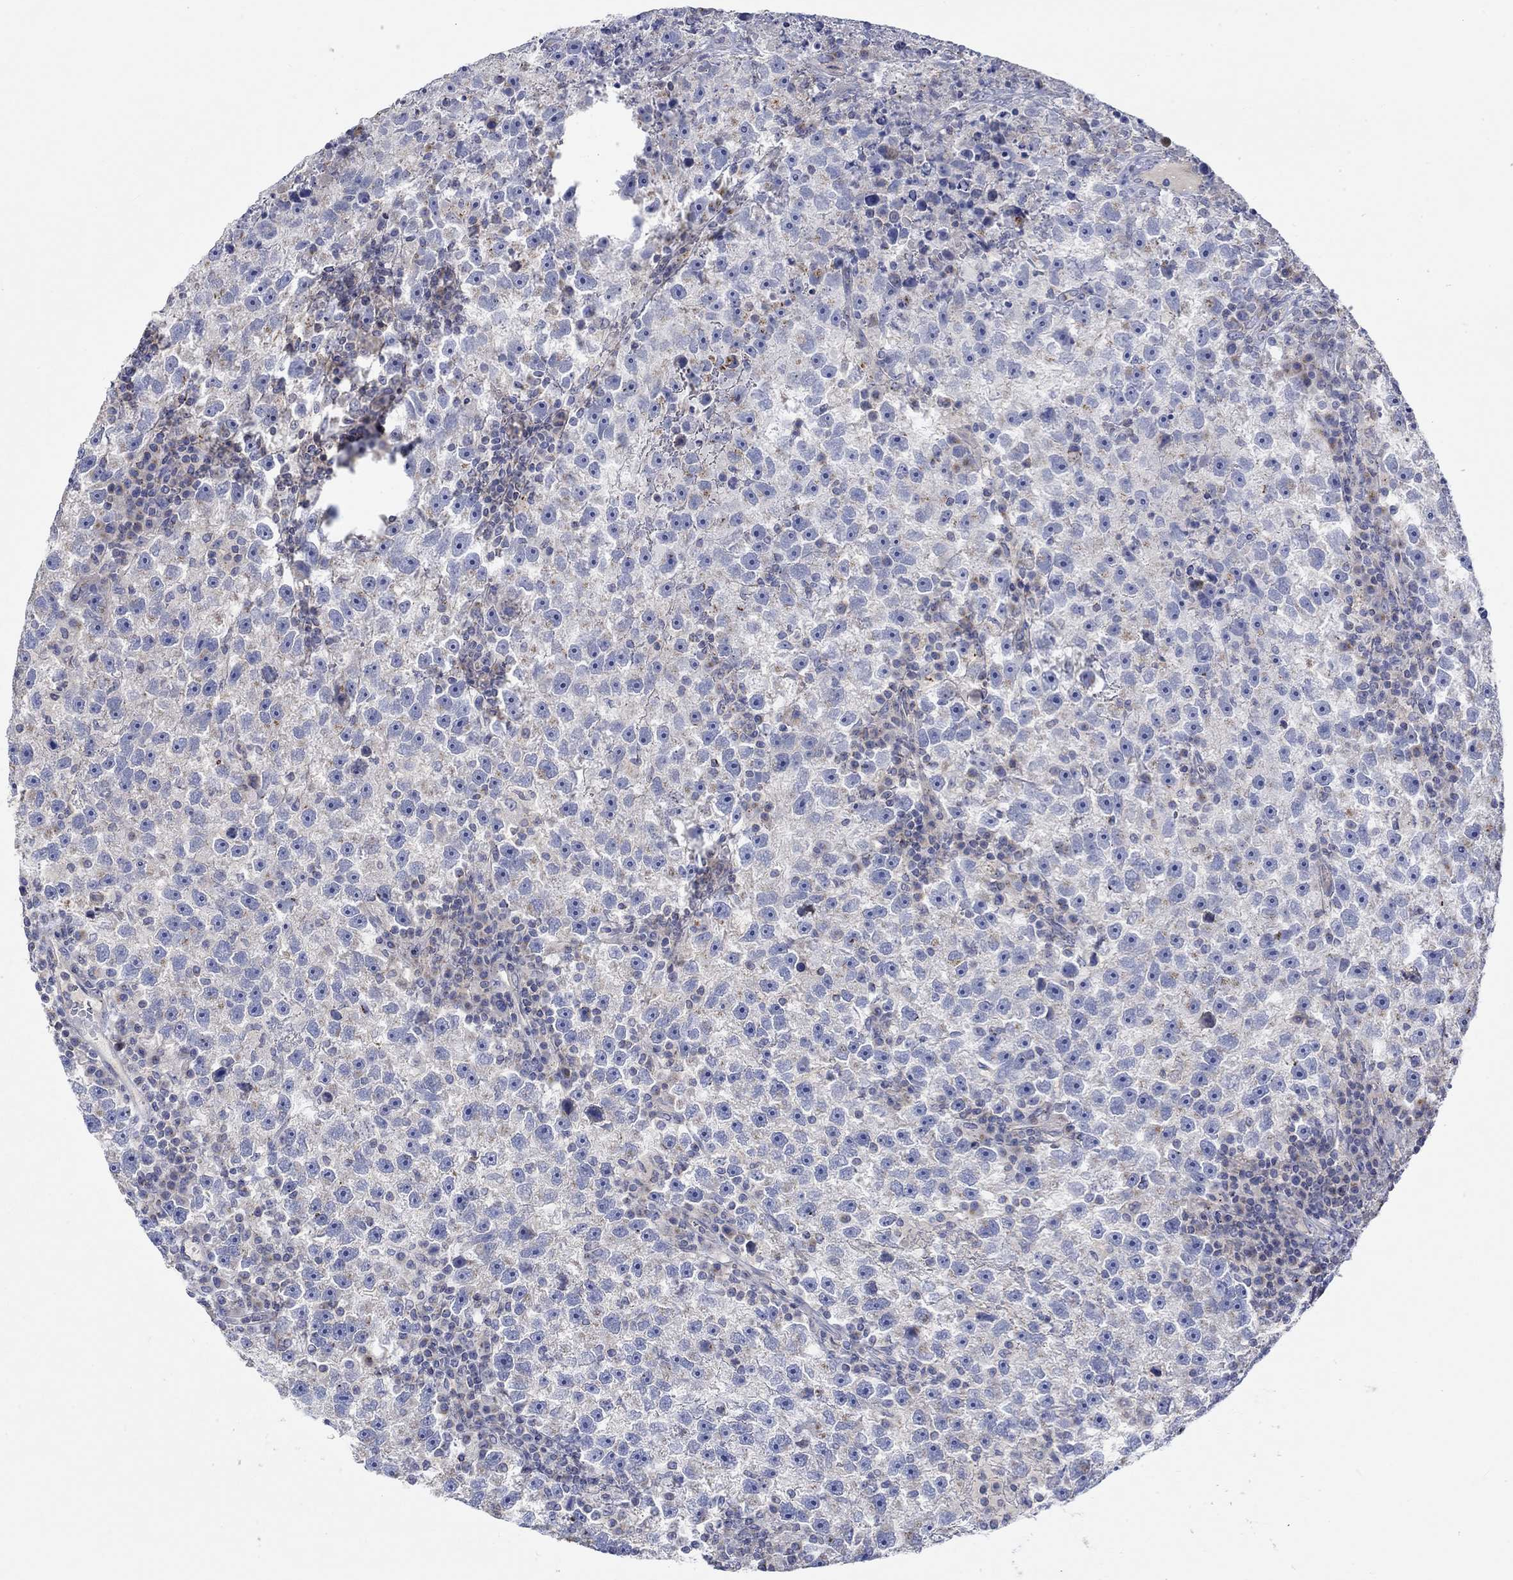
{"staining": {"intensity": "negative", "quantity": "none", "location": "none"}, "tissue": "testis cancer", "cell_type": "Tumor cells", "image_type": "cancer", "snomed": [{"axis": "morphology", "description": "Seminoma, NOS"}, {"axis": "topography", "description": "Testis"}], "caption": "High power microscopy photomicrograph of an immunohistochemistry (IHC) histopathology image of testis seminoma, revealing no significant expression in tumor cells.", "gene": "NAV3", "patient": {"sex": "male", "age": 47}}